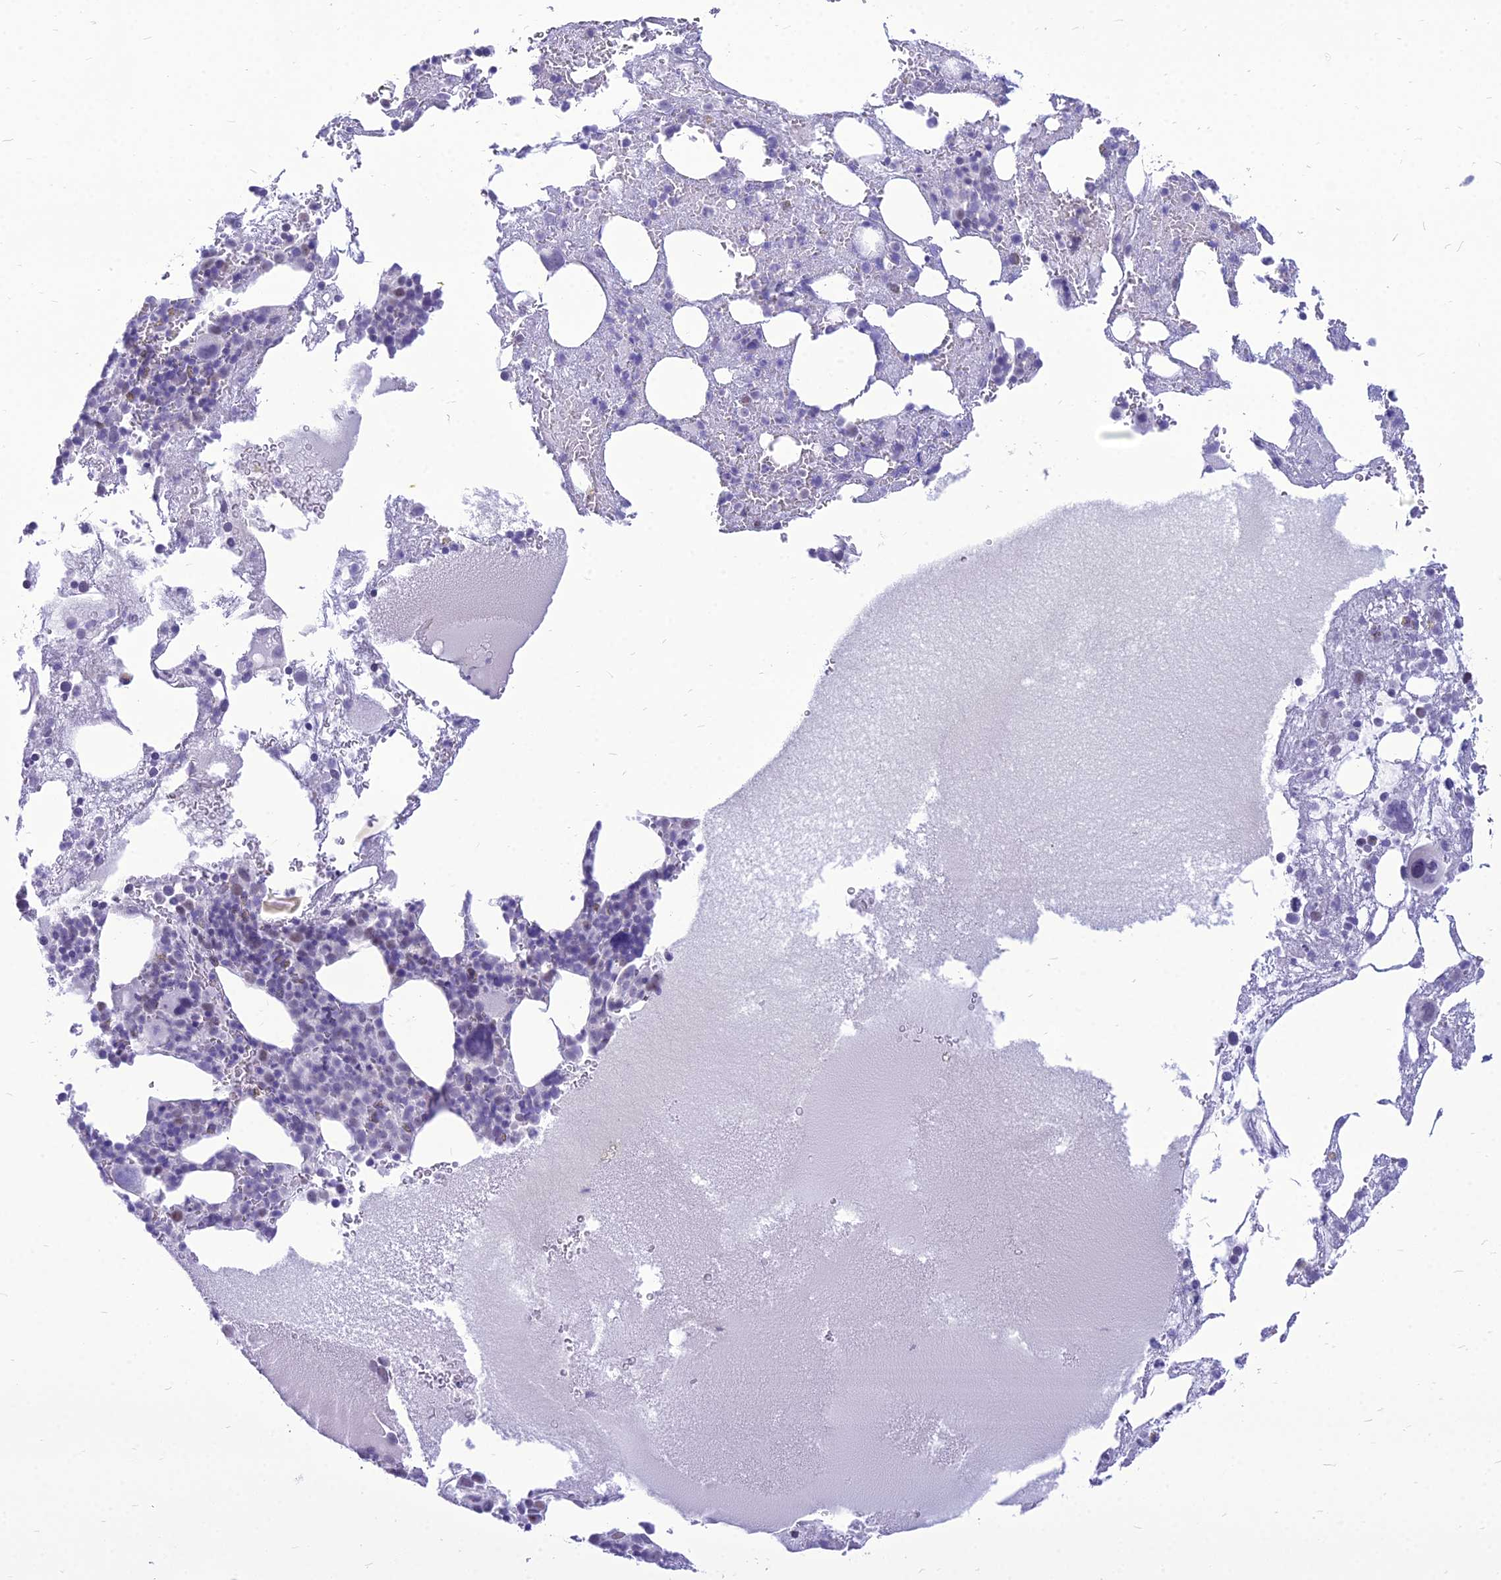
{"staining": {"intensity": "weak", "quantity": "<25%", "location": "nuclear"}, "tissue": "bone marrow", "cell_type": "Hematopoietic cells", "image_type": "normal", "snomed": [{"axis": "morphology", "description": "Normal tissue, NOS"}, {"axis": "topography", "description": "Bone marrow"}], "caption": "DAB (3,3'-diaminobenzidine) immunohistochemical staining of benign bone marrow shows no significant expression in hematopoietic cells.", "gene": "DHX40", "patient": {"sex": "male", "age": 61}}